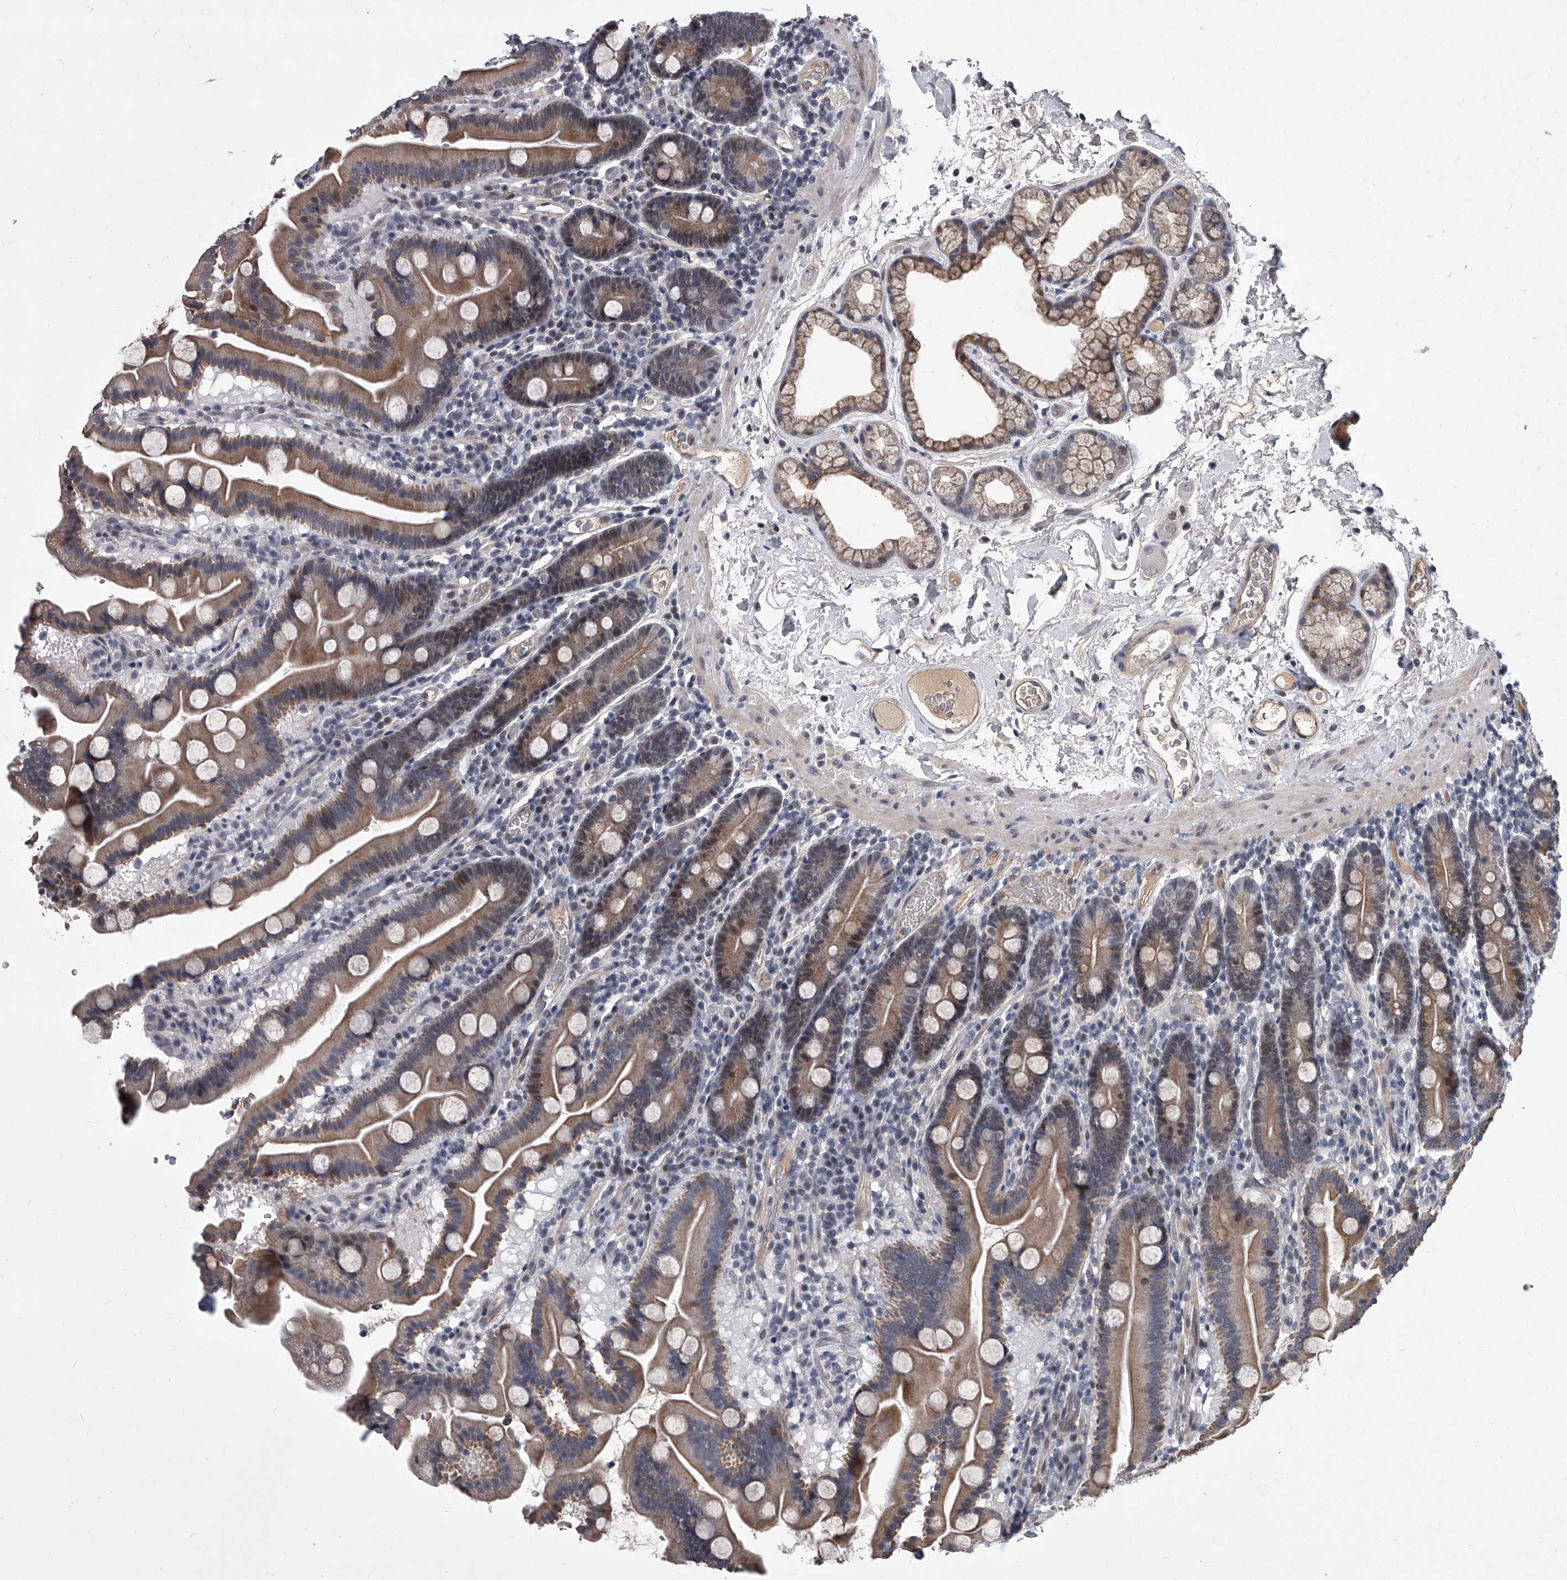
{"staining": {"intensity": "weak", "quantity": "25%-75%", "location": "cytoplasmic/membranous"}, "tissue": "duodenum", "cell_type": "Glandular cells", "image_type": "normal", "snomed": [{"axis": "morphology", "description": "Normal tissue, NOS"}, {"axis": "topography", "description": "Duodenum"}], "caption": "Weak cytoplasmic/membranous positivity is seen in approximately 25%-75% of glandular cells in normal duodenum.", "gene": "ZNF76", "patient": {"sex": "male", "age": 55}}